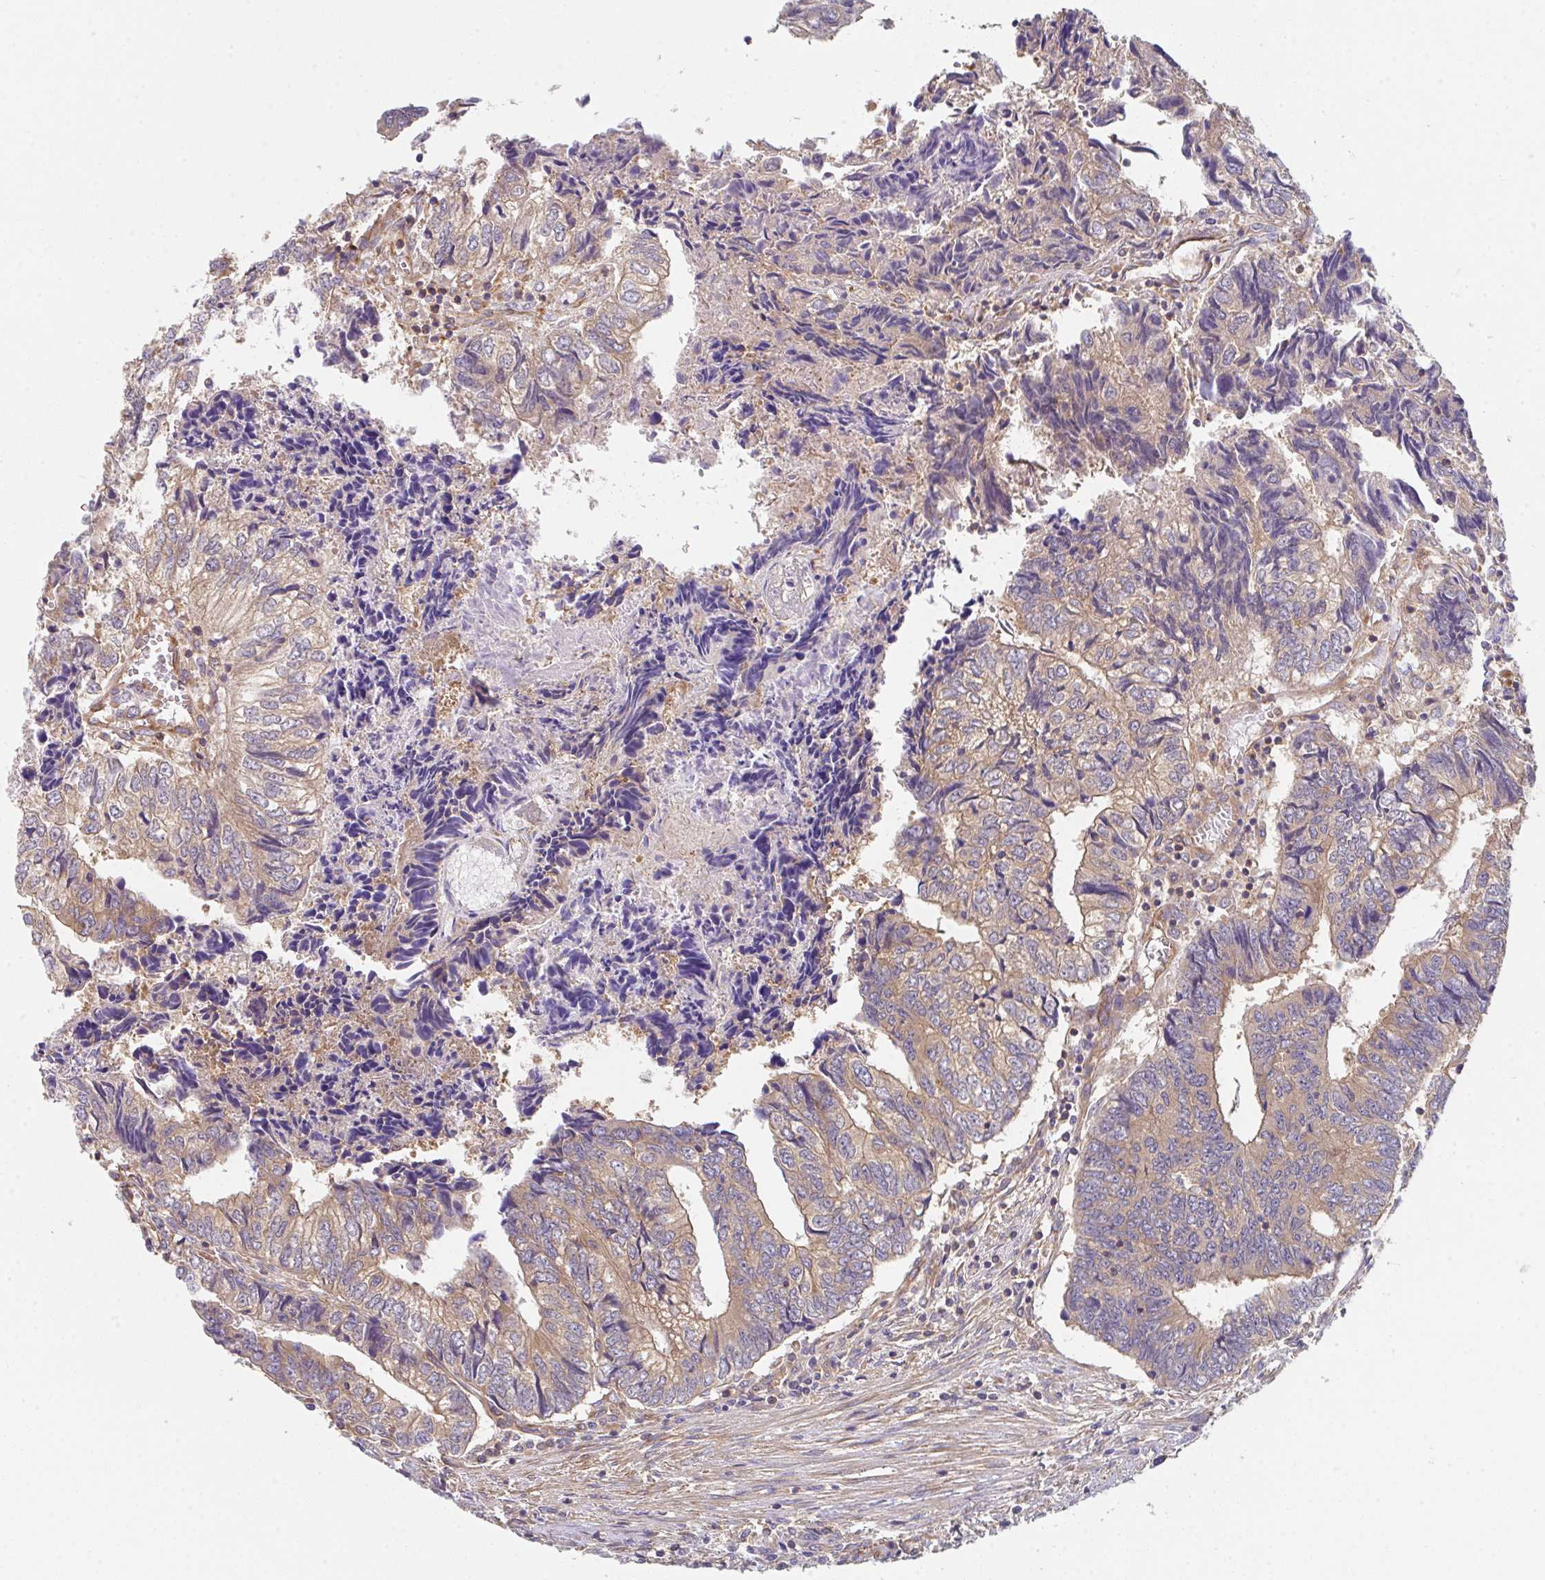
{"staining": {"intensity": "weak", "quantity": ">75%", "location": "cytoplasmic/membranous"}, "tissue": "colorectal cancer", "cell_type": "Tumor cells", "image_type": "cancer", "snomed": [{"axis": "morphology", "description": "Adenocarcinoma, NOS"}, {"axis": "topography", "description": "Colon"}], "caption": "Immunohistochemical staining of colorectal cancer reveals low levels of weak cytoplasmic/membranous protein expression in approximately >75% of tumor cells. The staining was performed using DAB (3,3'-diaminobenzidine) to visualize the protein expression in brown, while the nuclei were stained in blue with hematoxylin (Magnification: 20x).", "gene": "TMEM229A", "patient": {"sex": "male", "age": 86}}